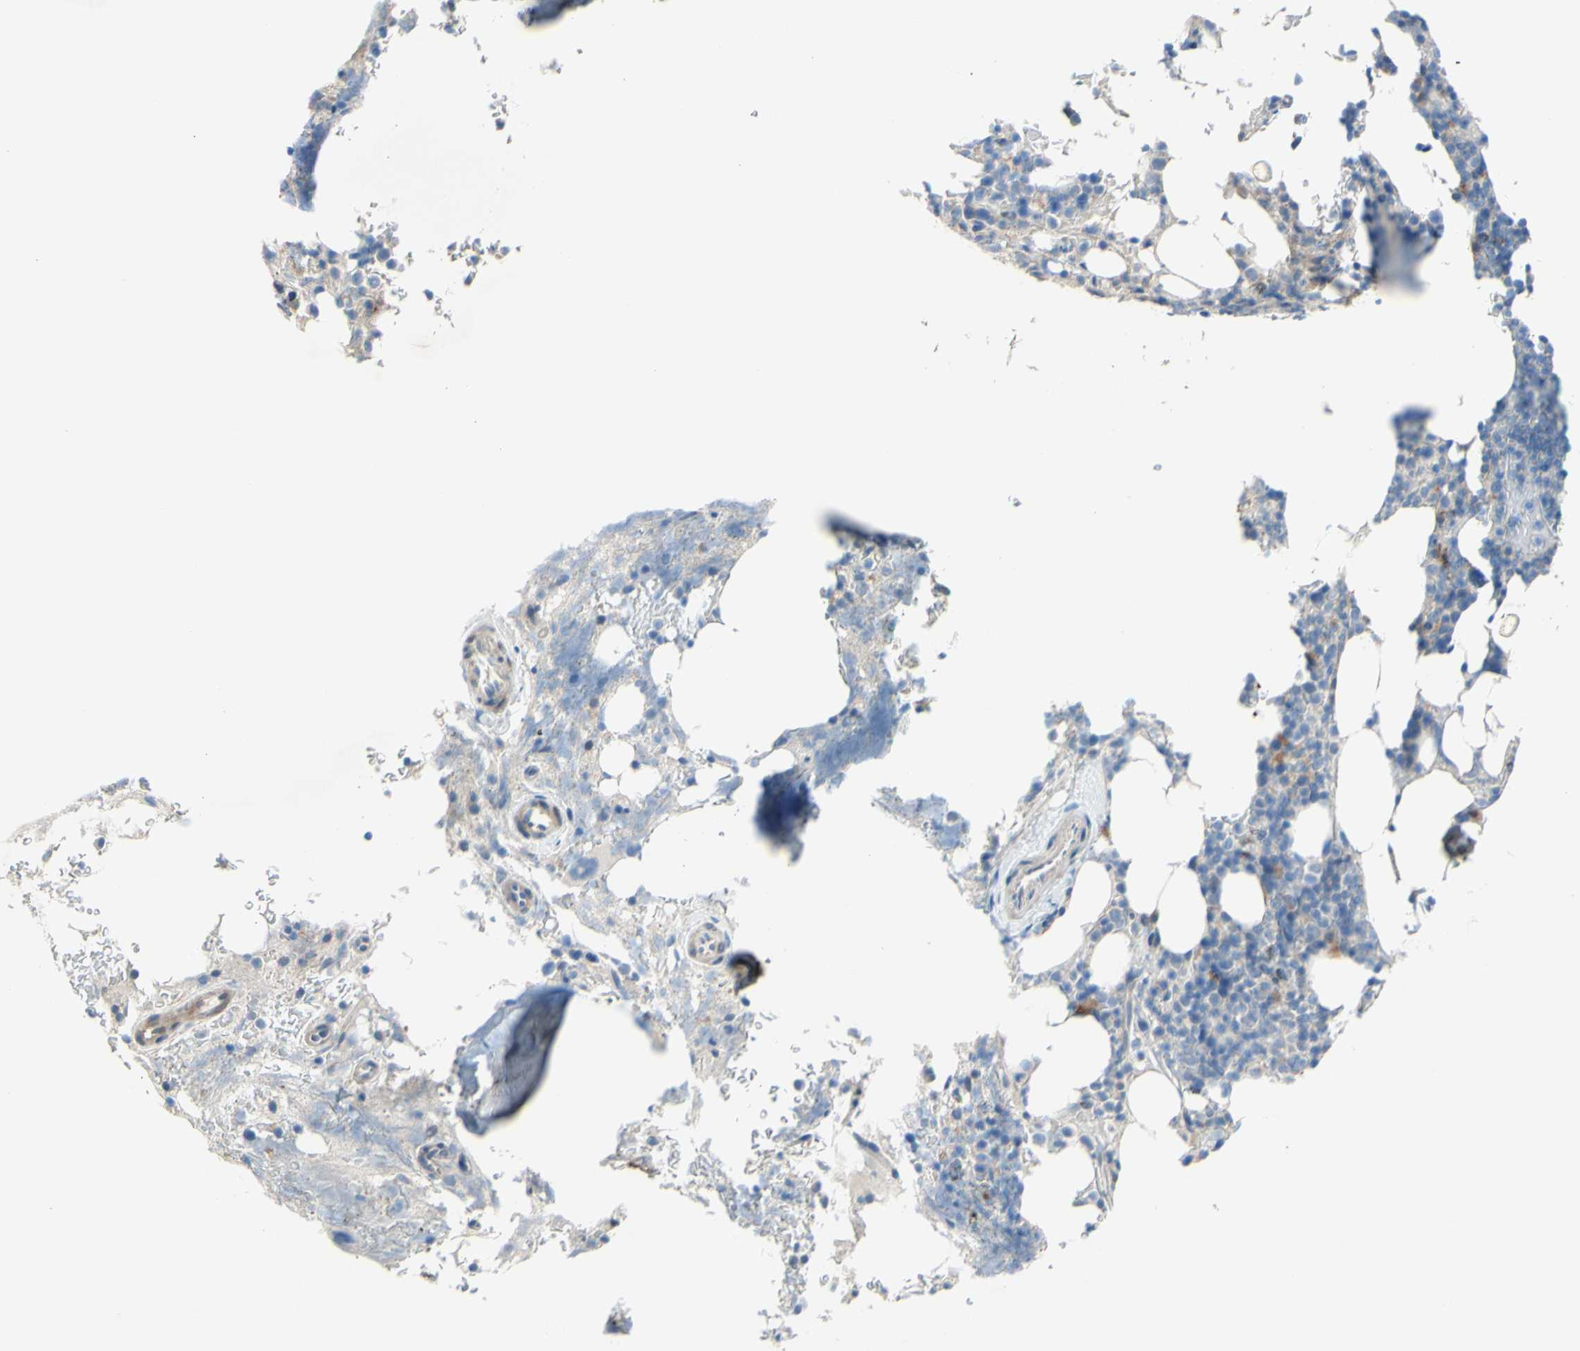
{"staining": {"intensity": "weak", "quantity": "25%-75%", "location": "cytoplasmic/membranous"}, "tissue": "bone marrow", "cell_type": "Hematopoietic cells", "image_type": "normal", "snomed": [{"axis": "morphology", "description": "Normal tissue, NOS"}, {"axis": "topography", "description": "Bone marrow"}], "caption": "Immunohistochemical staining of unremarkable bone marrow demonstrates low levels of weak cytoplasmic/membranous staining in approximately 25%-75% of hematopoietic cells. The protein is stained brown, and the nuclei are stained in blue (DAB (3,3'-diaminobenzidine) IHC with brightfield microscopy, high magnification).", "gene": "TMEM59L", "patient": {"sex": "female", "age": 73}}